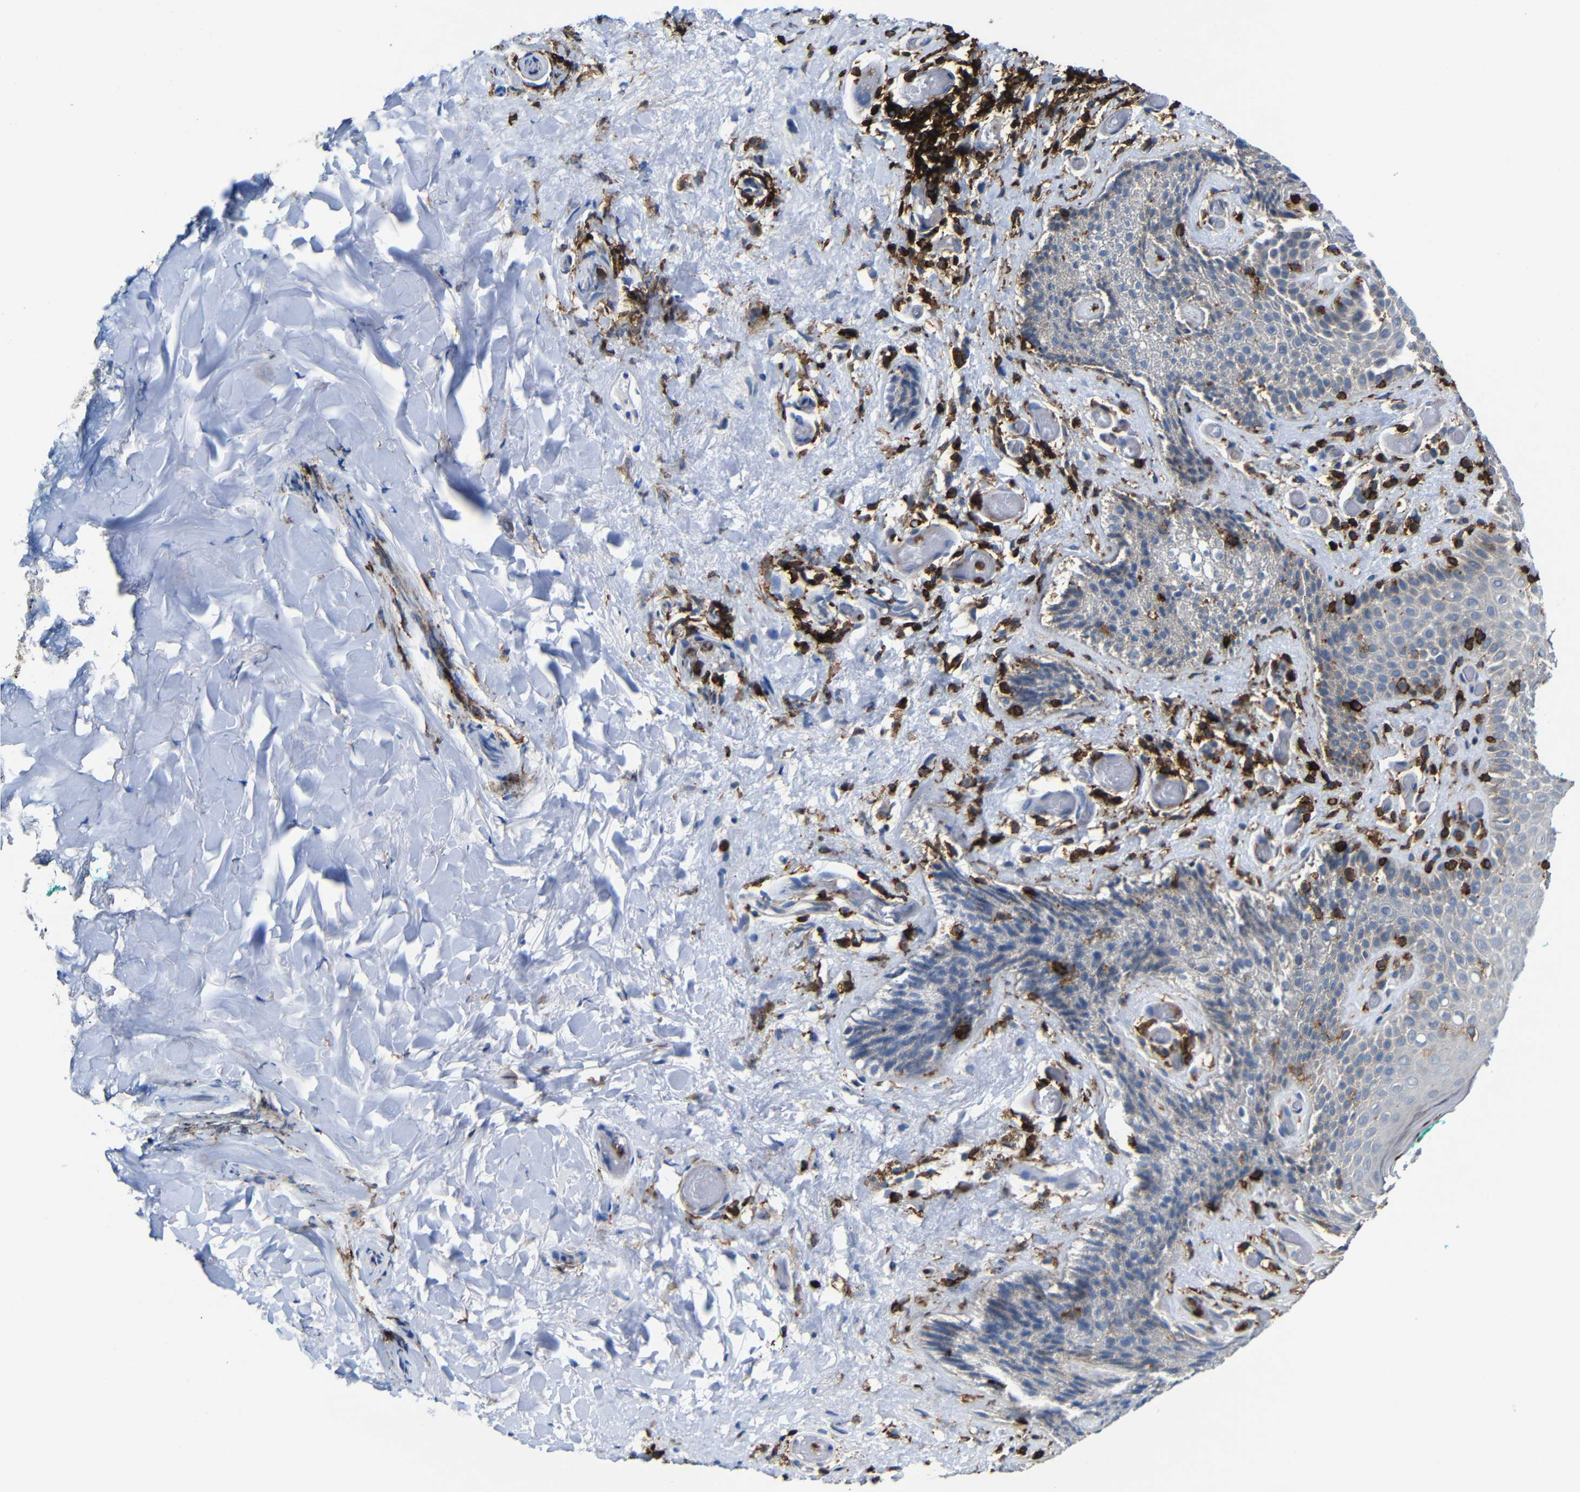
{"staining": {"intensity": "weak", "quantity": "<25%", "location": "cytoplasmic/membranous"}, "tissue": "skin", "cell_type": "Epidermal cells", "image_type": "normal", "snomed": [{"axis": "morphology", "description": "Normal tissue, NOS"}, {"axis": "topography", "description": "Anal"}], "caption": "IHC micrograph of benign skin: human skin stained with DAB exhibits no significant protein positivity in epidermal cells. (DAB (3,3'-diaminobenzidine) IHC with hematoxylin counter stain).", "gene": "P2RY12", "patient": {"sex": "male", "age": 74}}